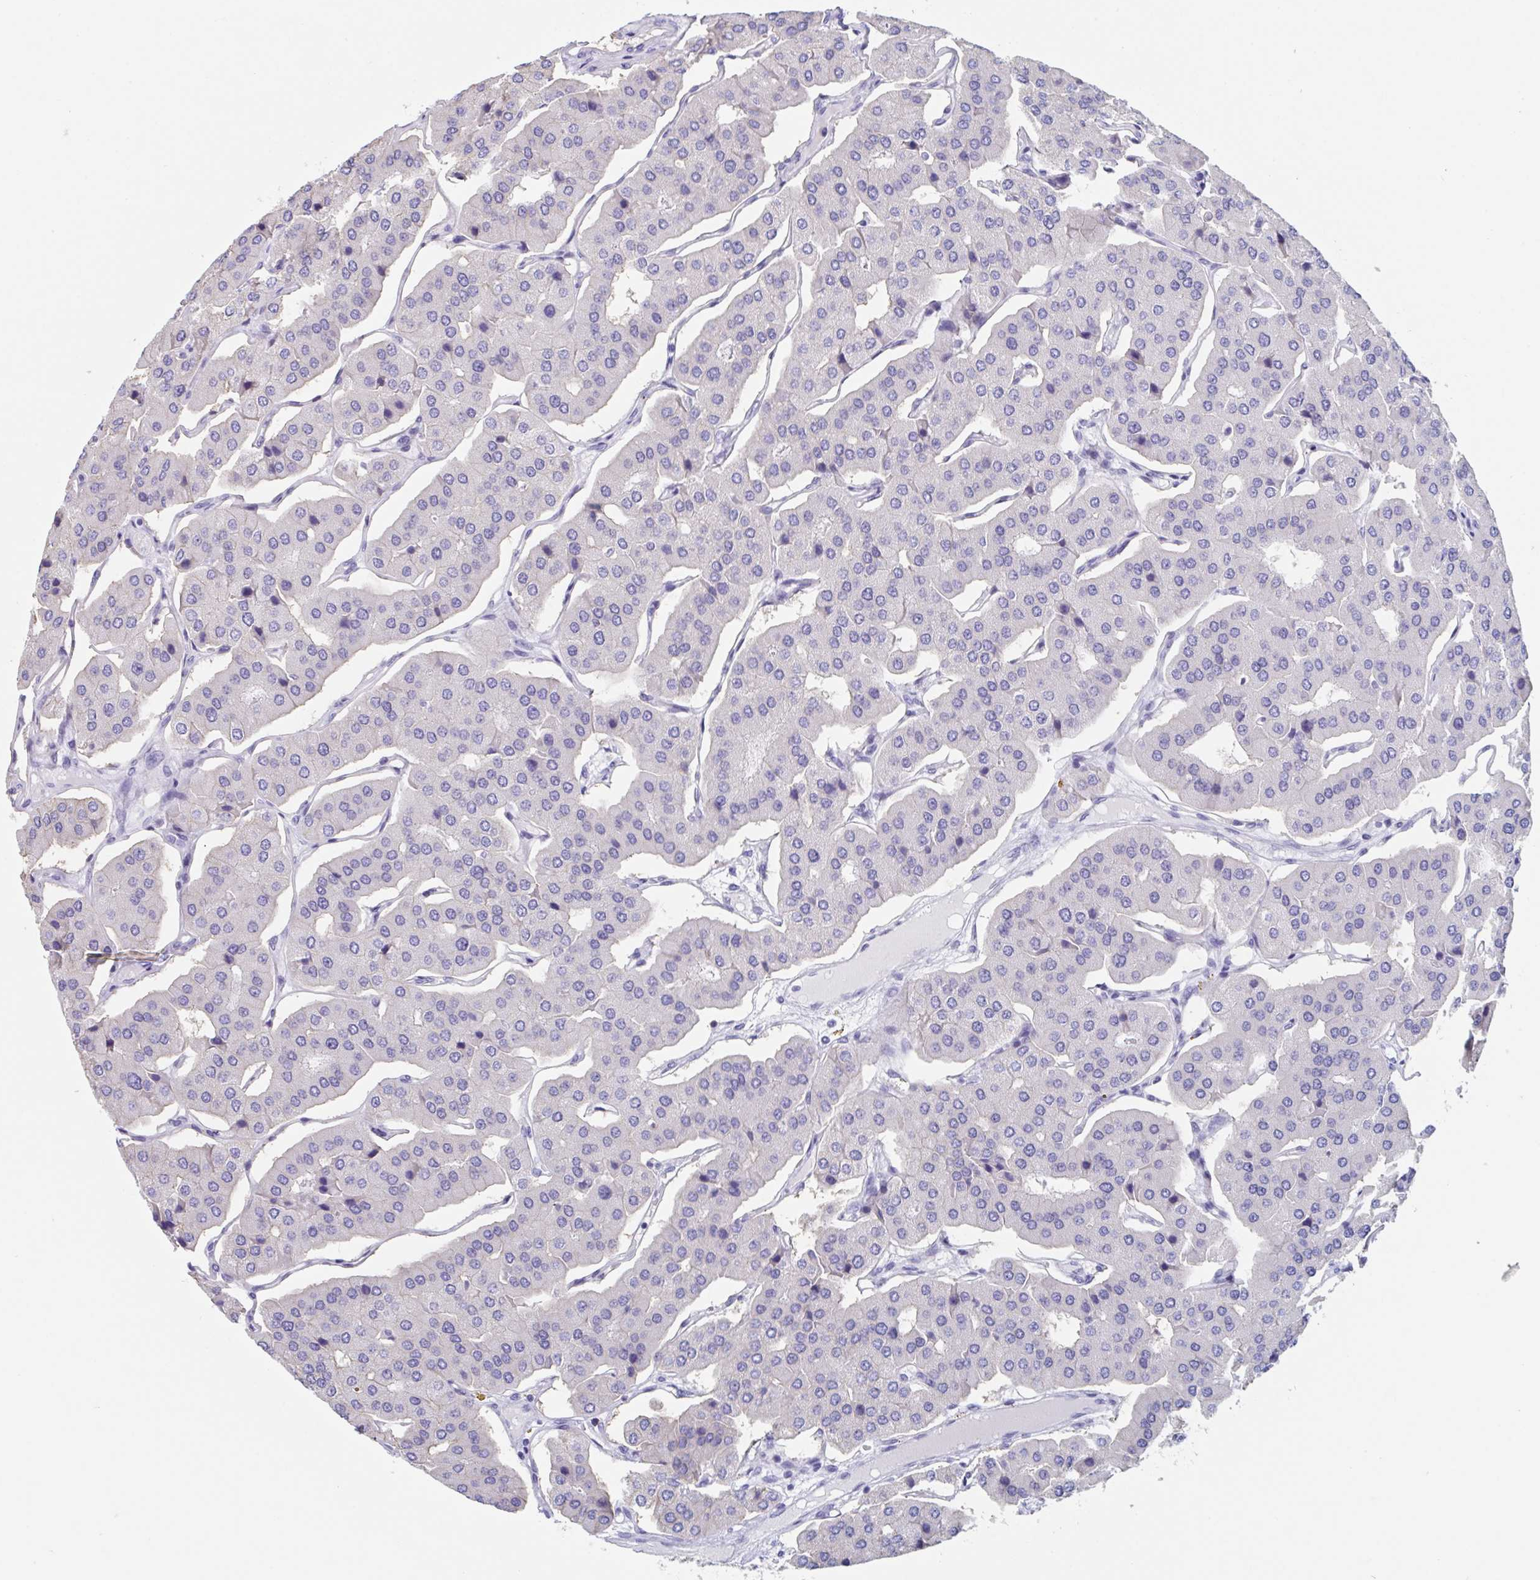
{"staining": {"intensity": "negative", "quantity": "none", "location": "none"}, "tissue": "parathyroid gland", "cell_type": "Glandular cells", "image_type": "normal", "snomed": [{"axis": "morphology", "description": "Normal tissue, NOS"}, {"axis": "morphology", "description": "Adenoma, NOS"}, {"axis": "topography", "description": "Parathyroid gland"}], "caption": "DAB immunohistochemical staining of benign parathyroid gland exhibits no significant staining in glandular cells.", "gene": "ZPBP", "patient": {"sex": "female", "age": 86}}